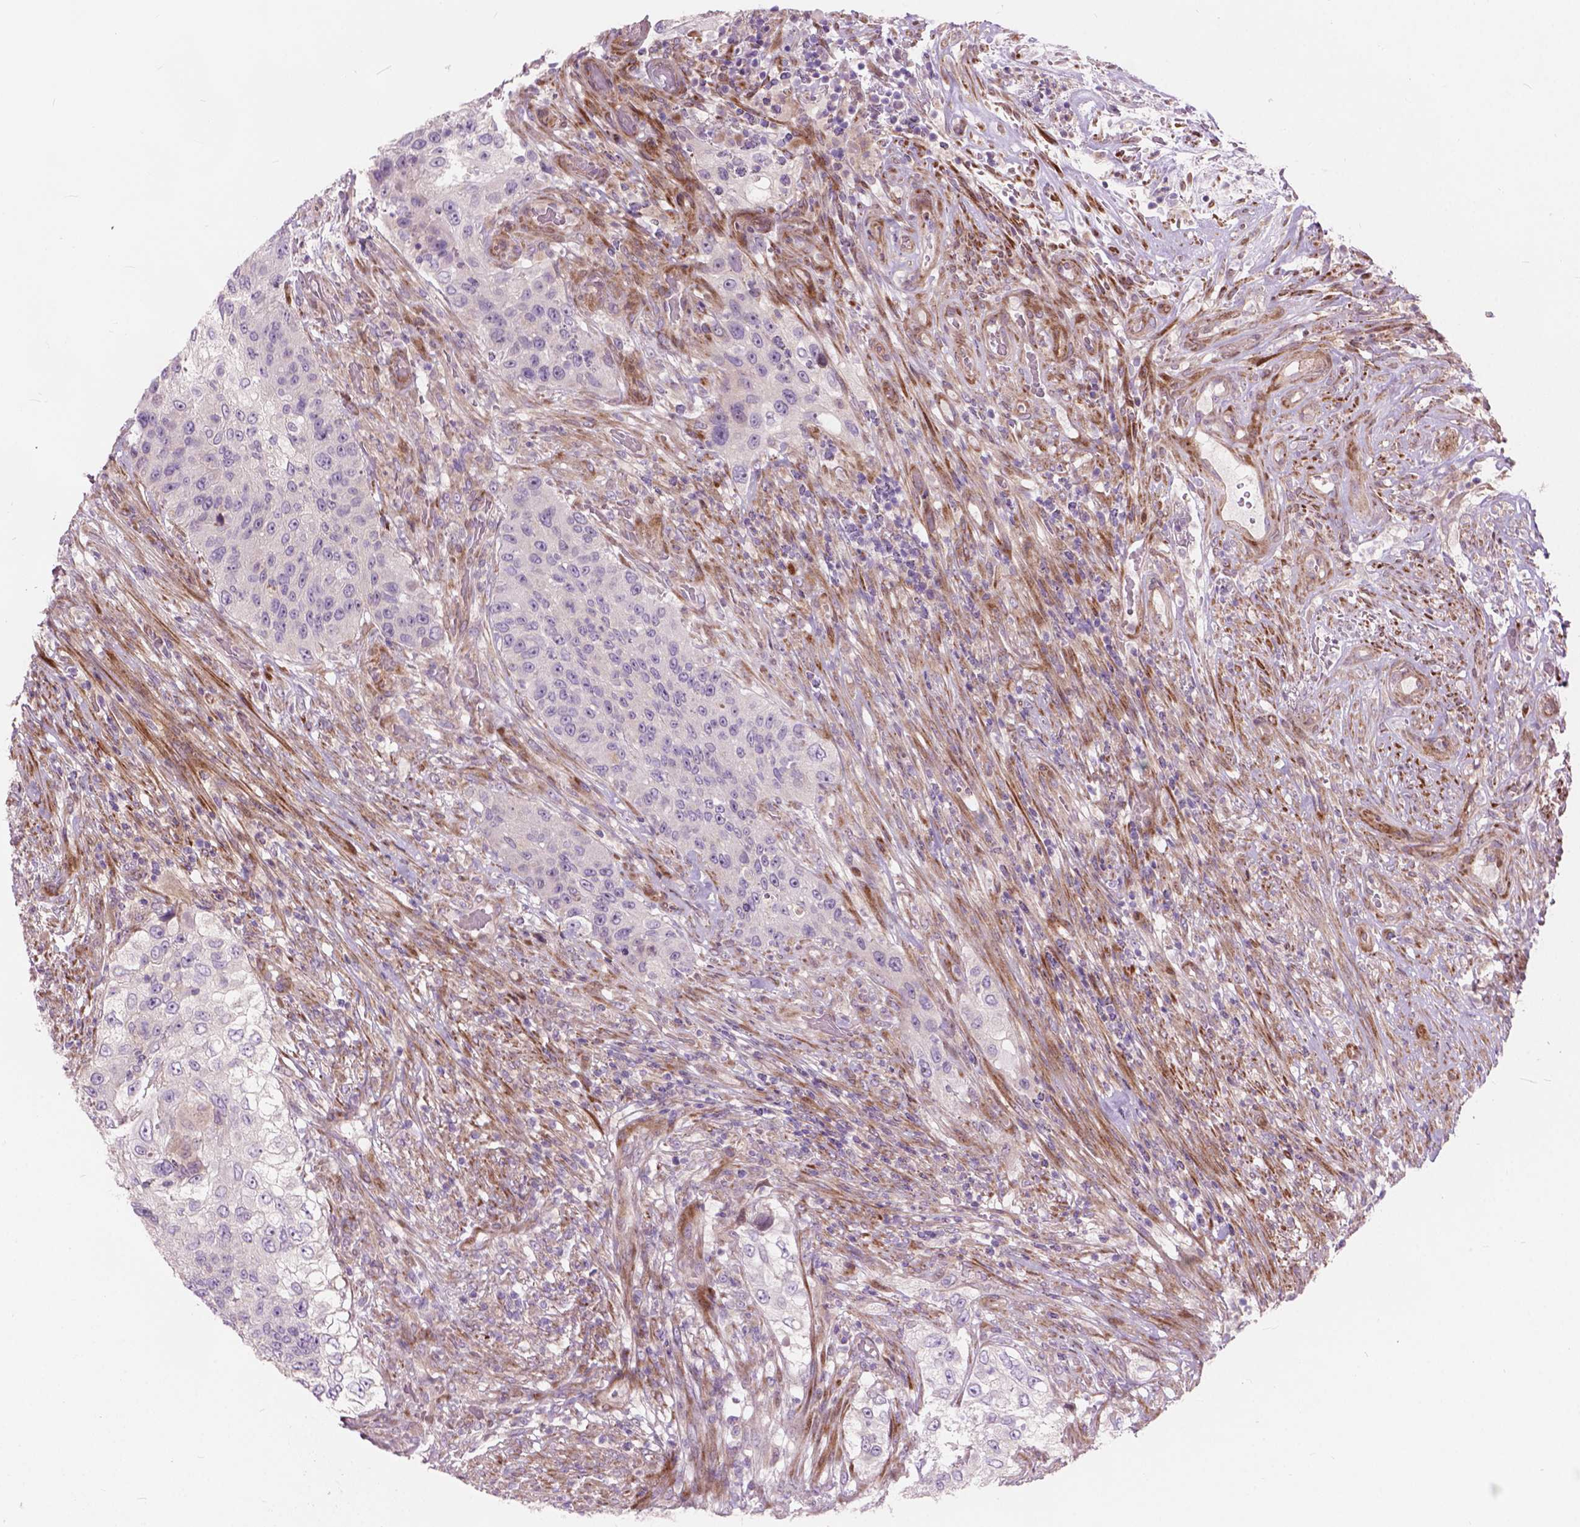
{"staining": {"intensity": "negative", "quantity": "none", "location": "none"}, "tissue": "urothelial cancer", "cell_type": "Tumor cells", "image_type": "cancer", "snomed": [{"axis": "morphology", "description": "Urothelial carcinoma, High grade"}, {"axis": "topography", "description": "Urinary bladder"}], "caption": "The photomicrograph exhibits no staining of tumor cells in urothelial cancer. (DAB IHC, high magnification).", "gene": "MORN1", "patient": {"sex": "female", "age": 60}}